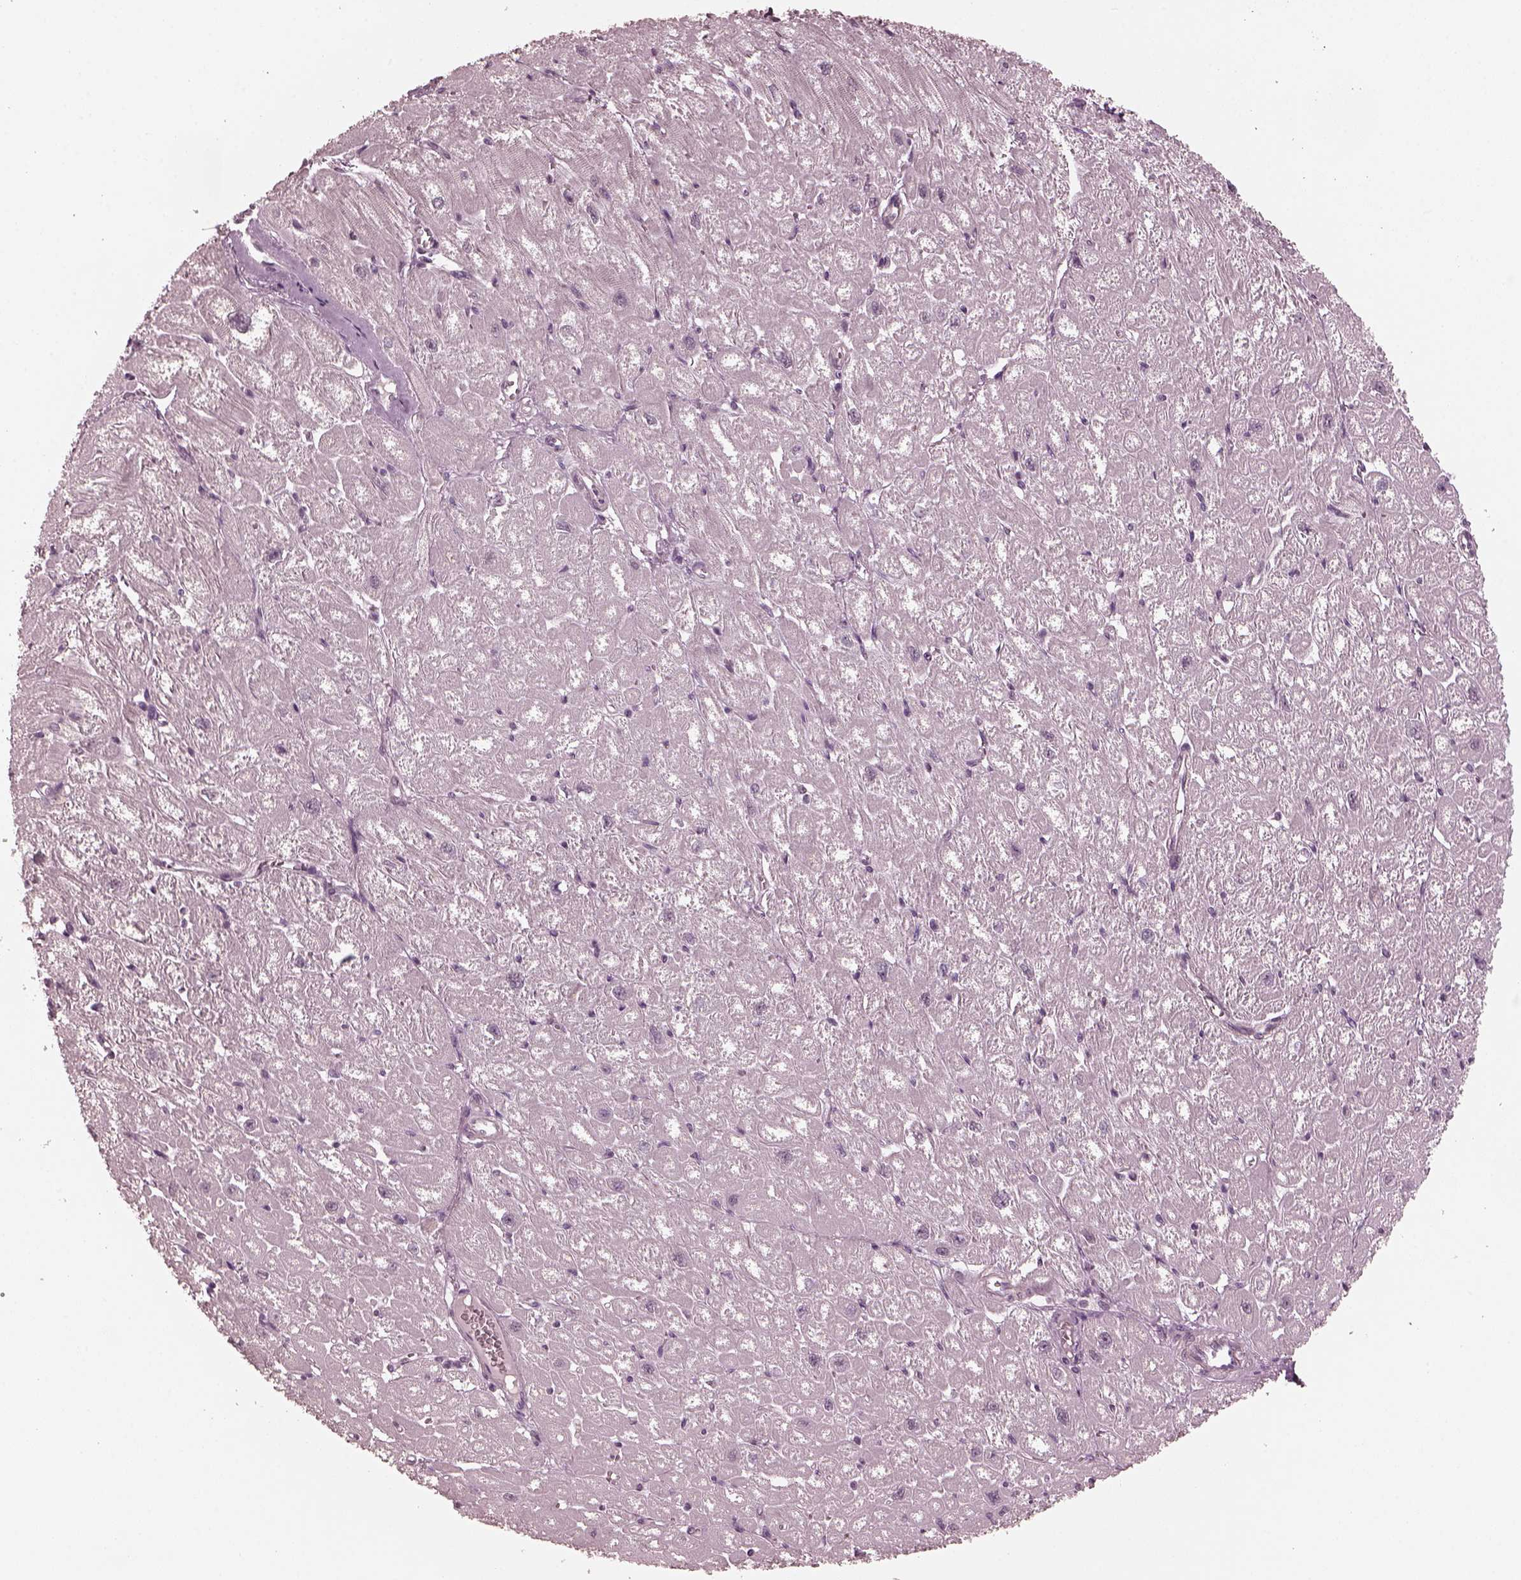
{"staining": {"intensity": "negative", "quantity": "none", "location": "none"}, "tissue": "heart muscle", "cell_type": "Cardiomyocytes", "image_type": "normal", "snomed": [{"axis": "morphology", "description": "Normal tissue, NOS"}, {"axis": "topography", "description": "Heart"}], "caption": "Immunohistochemistry (IHC) histopathology image of unremarkable human heart muscle stained for a protein (brown), which shows no positivity in cardiomyocytes. (DAB IHC, high magnification).", "gene": "RGS7", "patient": {"sex": "male", "age": 61}}